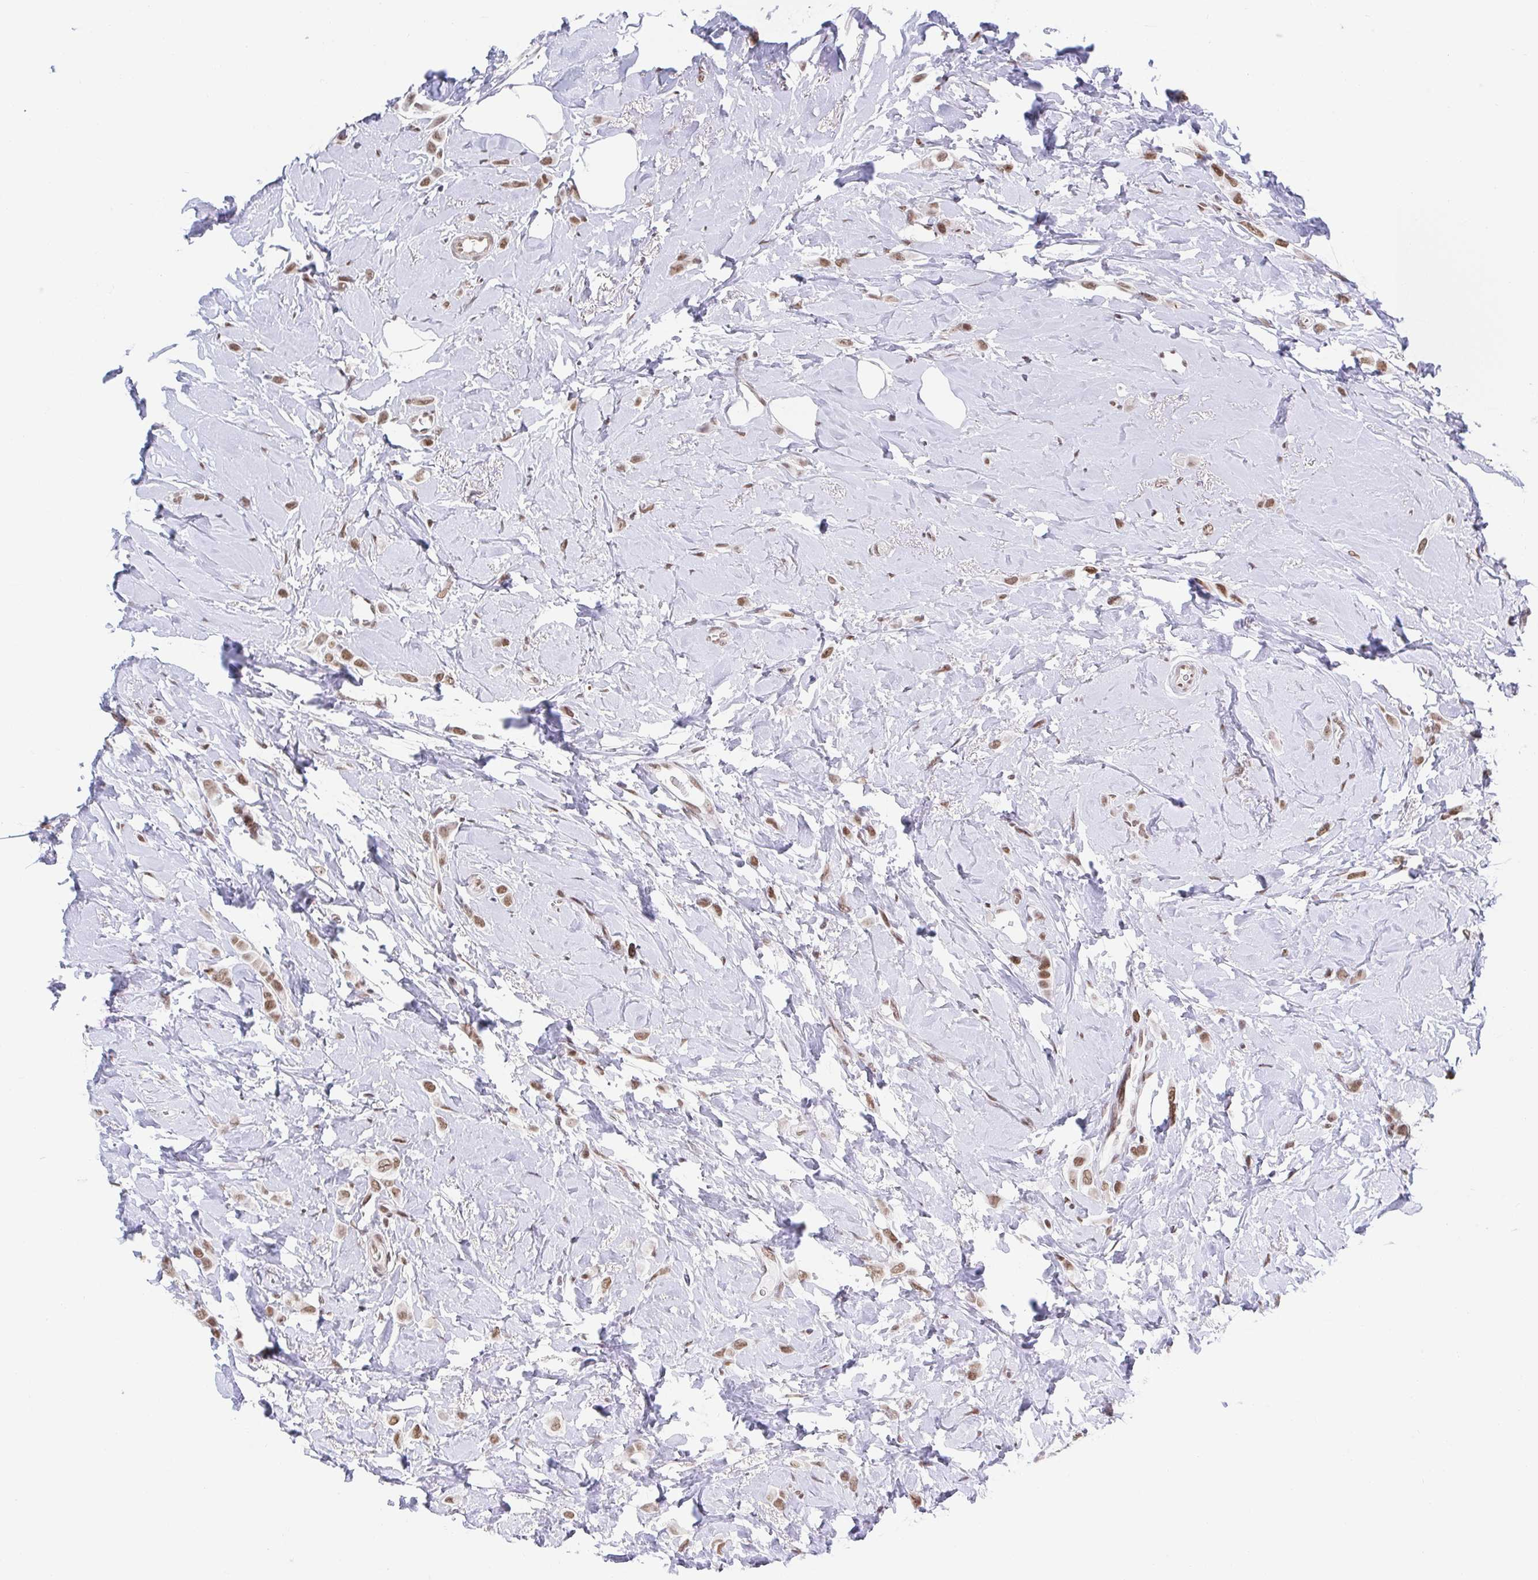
{"staining": {"intensity": "moderate", "quantity": ">75%", "location": "nuclear"}, "tissue": "breast cancer", "cell_type": "Tumor cells", "image_type": "cancer", "snomed": [{"axis": "morphology", "description": "Lobular carcinoma"}, {"axis": "topography", "description": "Breast"}], "caption": "Protein expression analysis of human lobular carcinoma (breast) reveals moderate nuclear expression in about >75% of tumor cells.", "gene": "SLC7A10", "patient": {"sex": "female", "age": 66}}